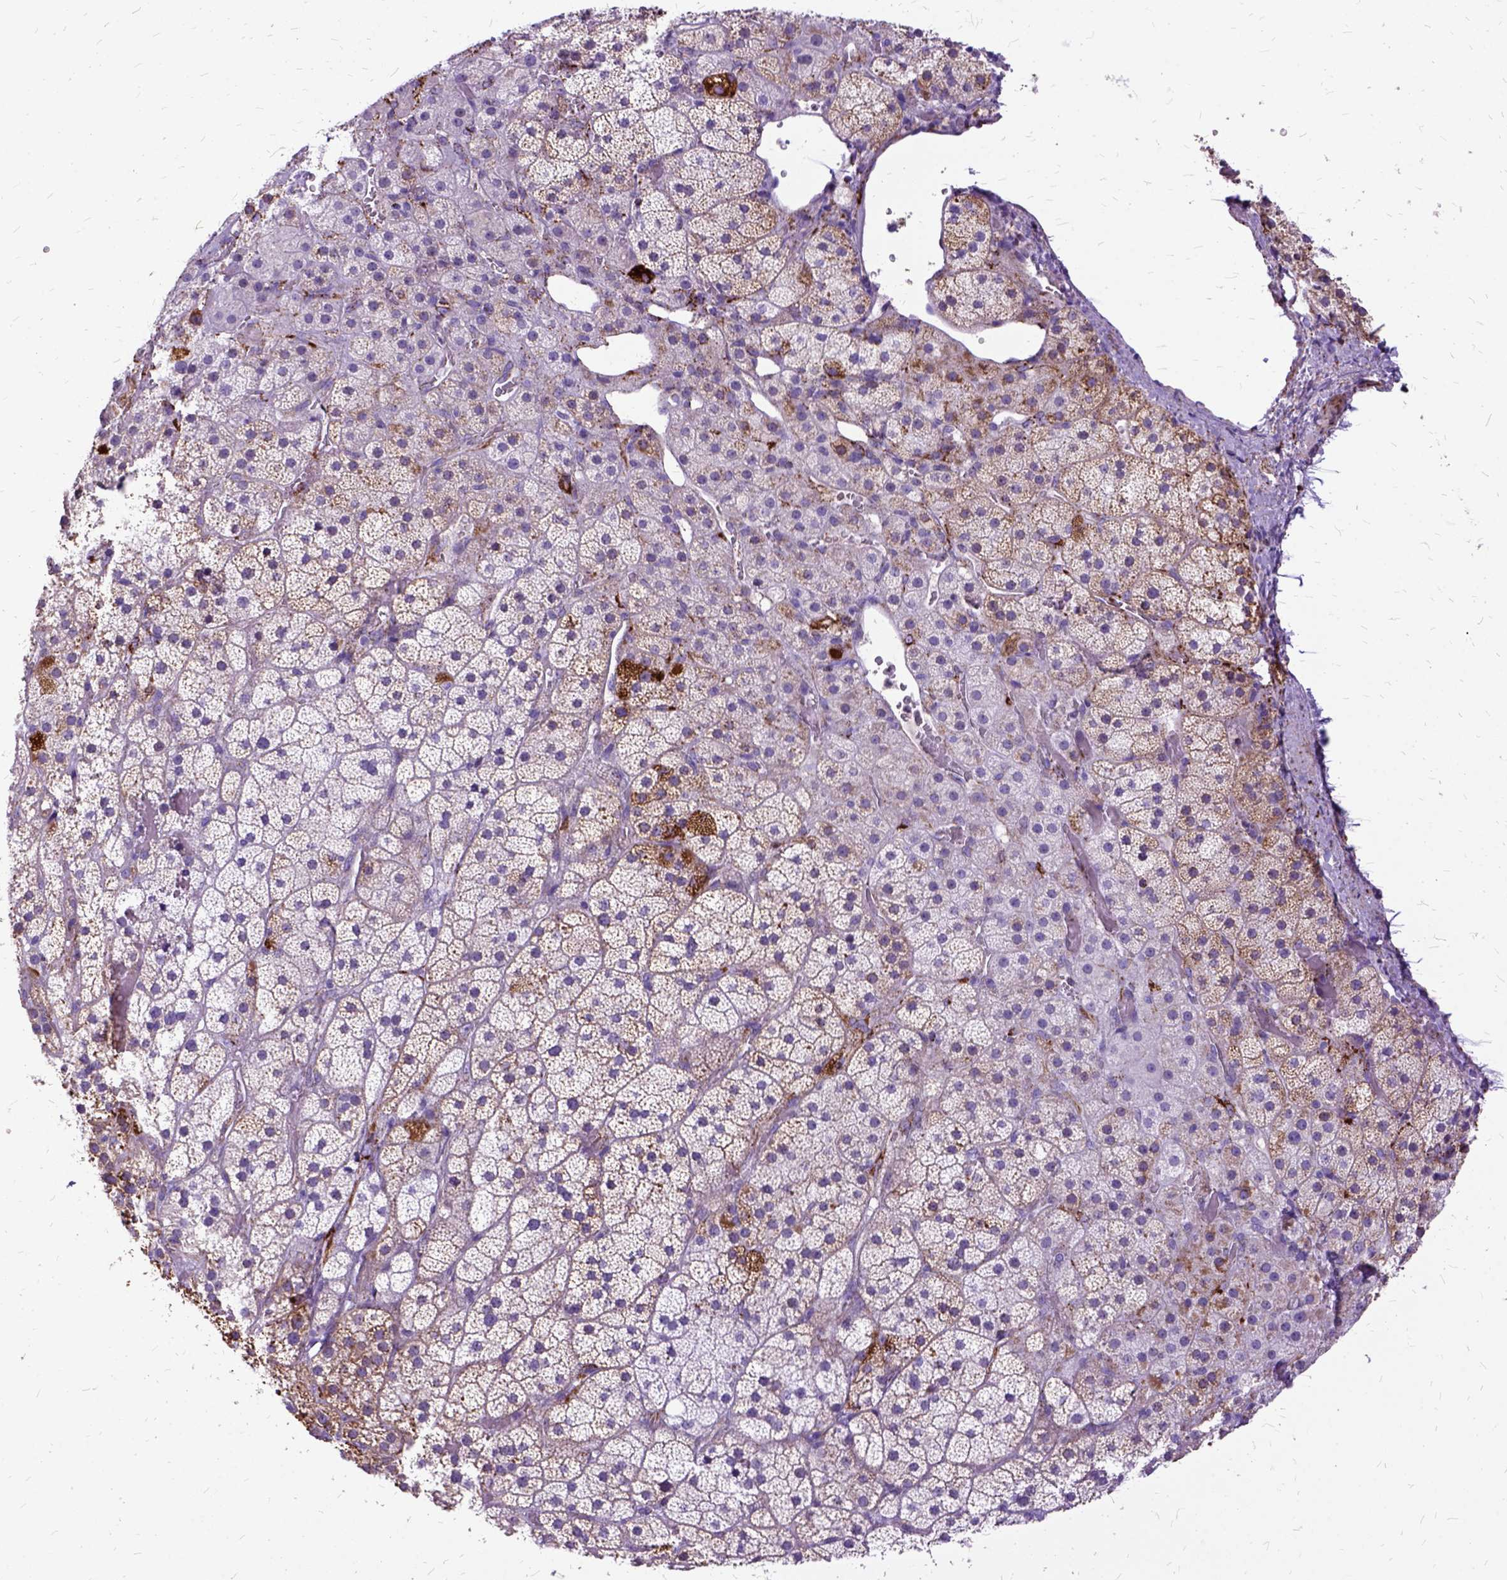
{"staining": {"intensity": "moderate", "quantity": "25%-75%", "location": "cytoplasmic/membranous"}, "tissue": "adrenal gland", "cell_type": "Glandular cells", "image_type": "normal", "snomed": [{"axis": "morphology", "description": "Normal tissue, NOS"}, {"axis": "topography", "description": "Adrenal gland"}], "caption": "An IHC histopathology image of unremarkable tissue is shown. Protein staining in brown labels moderate cytoplasmic/membranous positivity in adrenal gland within glandular cells.", "gene": "OXCT1", "patient": {"sex": "male", "age": 57}}